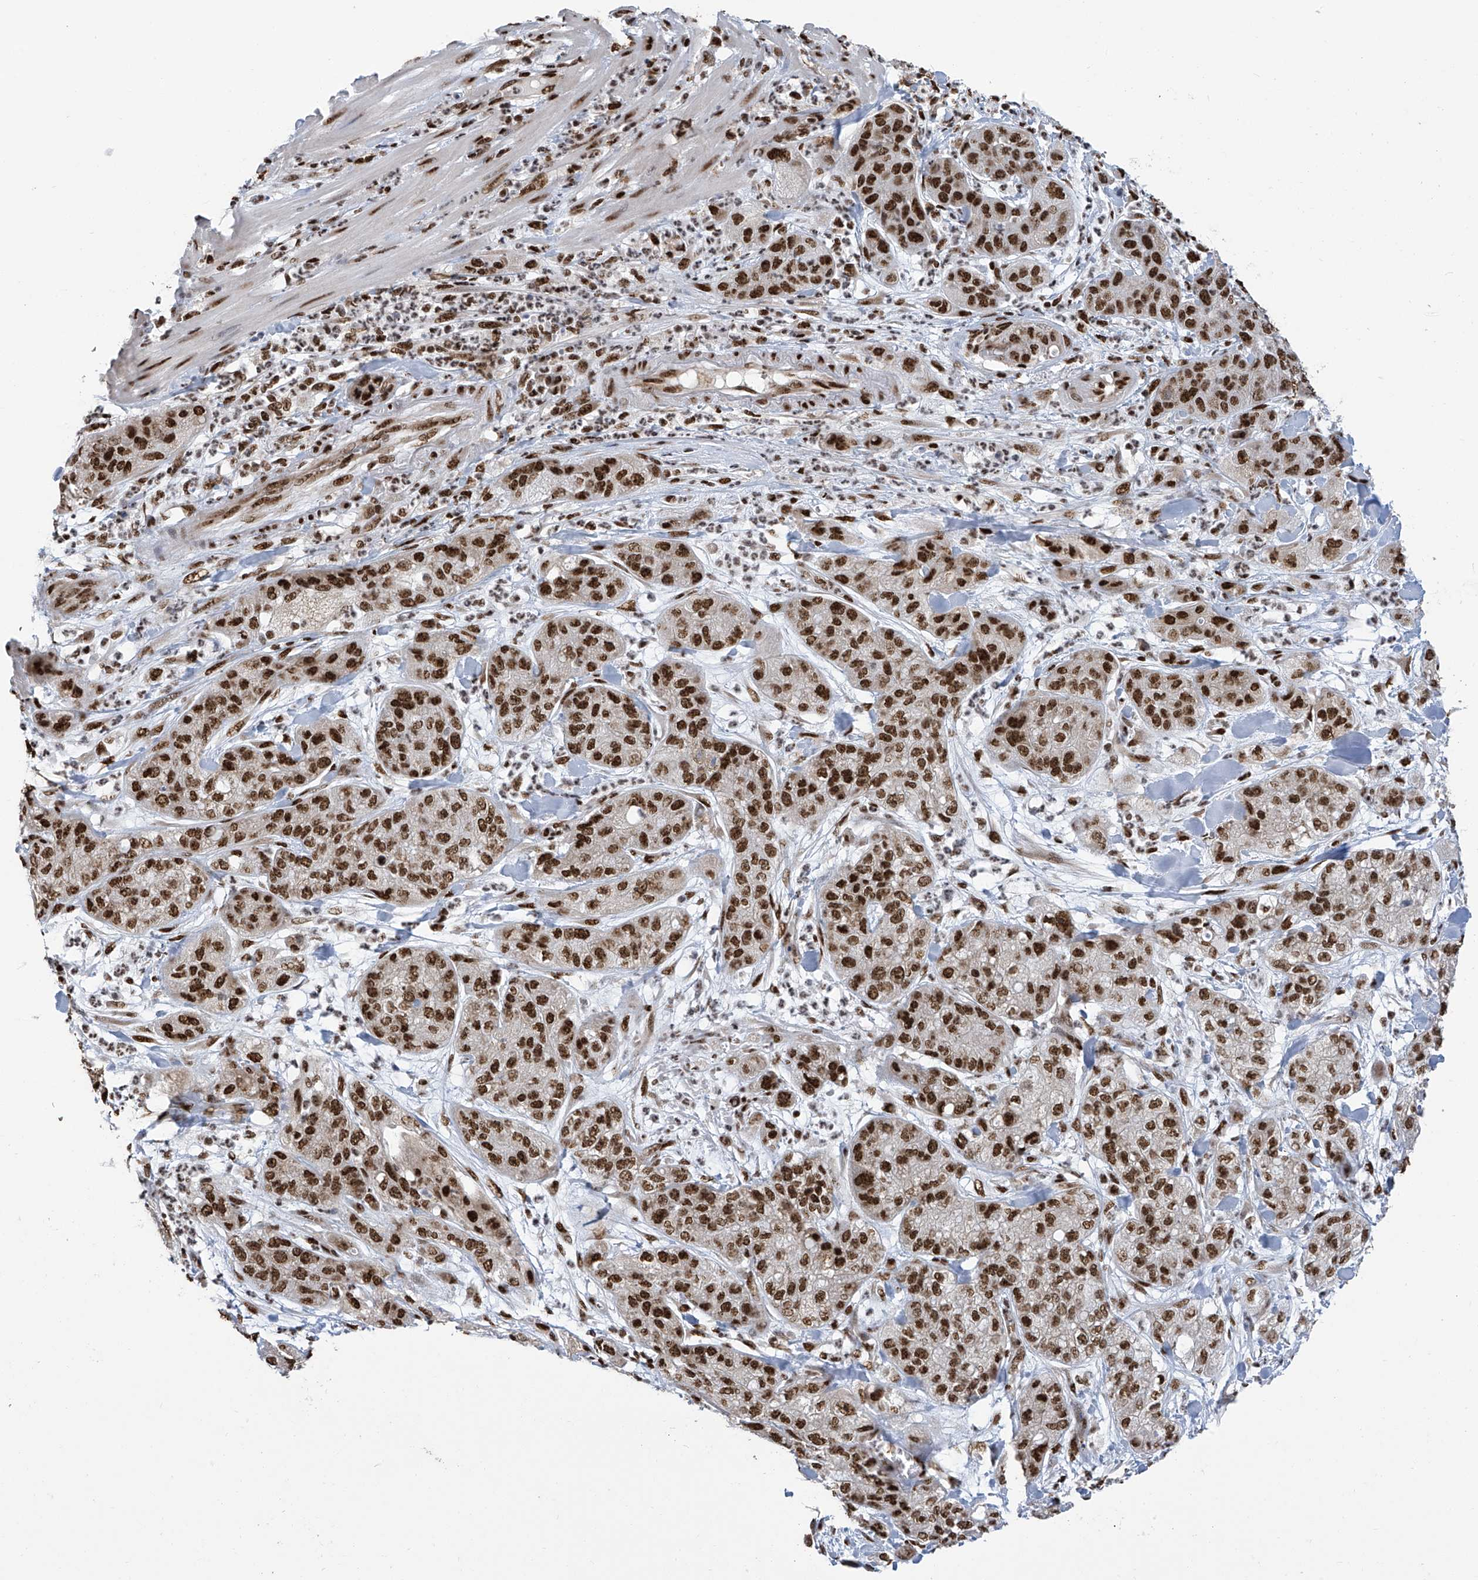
{"staining": {"intensity": "strong", "quantity": ">75%", "location": "nuclear"}, "tissue": "pancreatic cancer", "cell_type": "Tumor cells", "image_type": "cancer", "snomed": [{"axis": "morphology", "description": "Adenocarcinoma, NOS"}, {"axis": "topography", "description": "Pancreas"}], "caption": "Tumor cells demonstrate strong nuclear staining in about >75% of cells in pancreatic cancer. The staining was performed using DAB (3,3'-diaminobenzidine) to visualize the protein expression in brown, while the nuclei were stained in blue with hematoxylin (Magnification: 20x).", "gene": "APLF", "patient": {"sex": "female", "age": 78}}